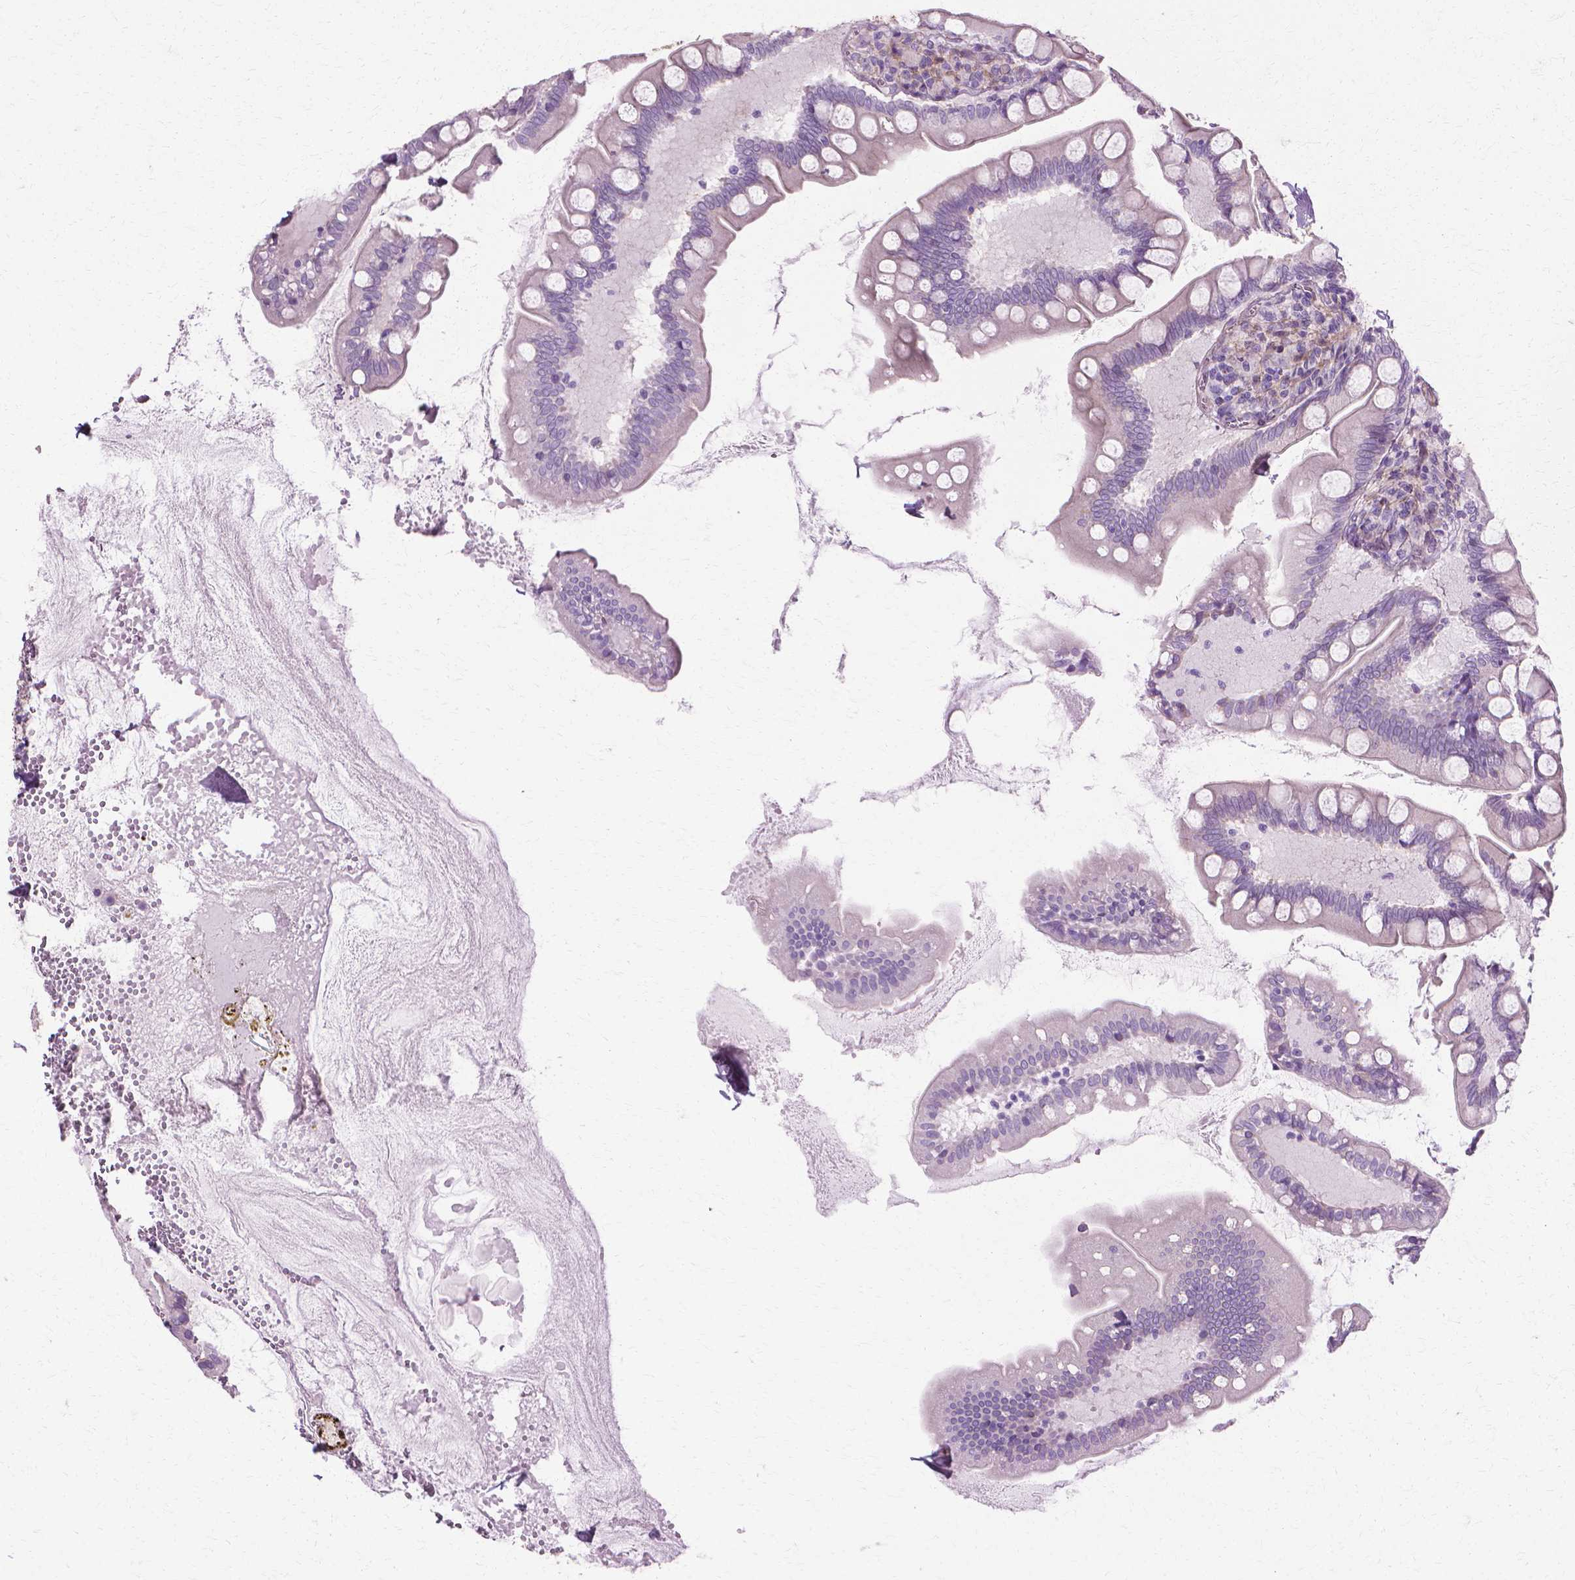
{"staining": {"intensity": "negative", "quantity": "none", "location": "none"}, "tissue": "small intestine", "cell_type": "Glandular cells", "image_type": "normal", "snomed": [{"axis": "morphology", "description": "Normal tissue, NOS"}, {"axis": "topography", "description": "Small intestine"}], "caption": "A micrograph of small intestine stained for a protein demonstrates no brown staining in glandular cells. (DAB (3,3'-diaminobenzidine) immunohistochemistry (IHC), high magnification).", "gene": "CFAP157", "patient": {"sex": "female", "age": 56}}